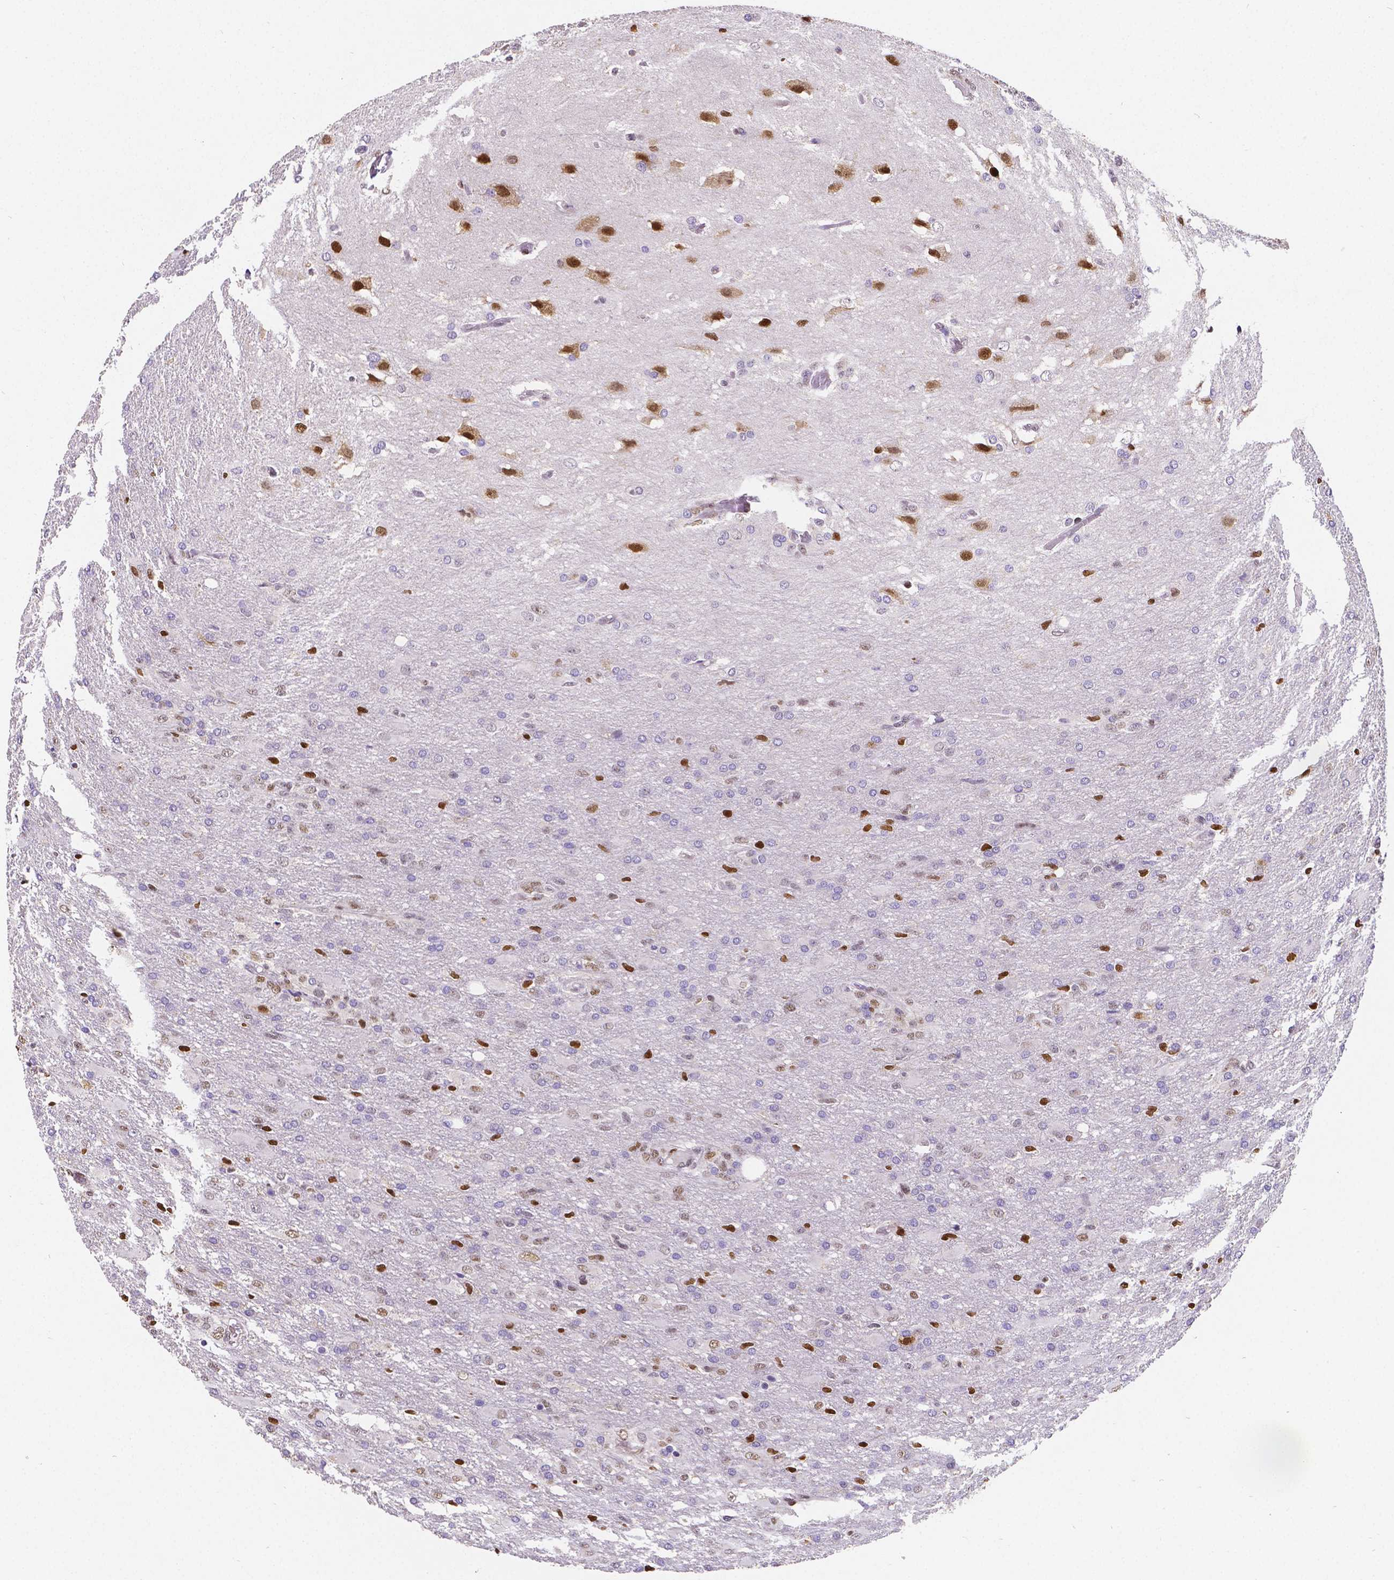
{"staining": {"intensity": "negative", "quantity": "none", "location": "none"}, "tissue": "glioma", "cell_type": "Tumor cells", "image_type": "cancer", "snomed": [{"axis": "morphology", "description": "Glioma, malignant, High grade"}, {"axis": "topography", "description": "Brain"}], "caption": "Immunohistochemical staining of human glioma reveals no significant expression in tumor cells.", "gene": "MEF2C", "patient": {"sex": "male", "age": 68}}